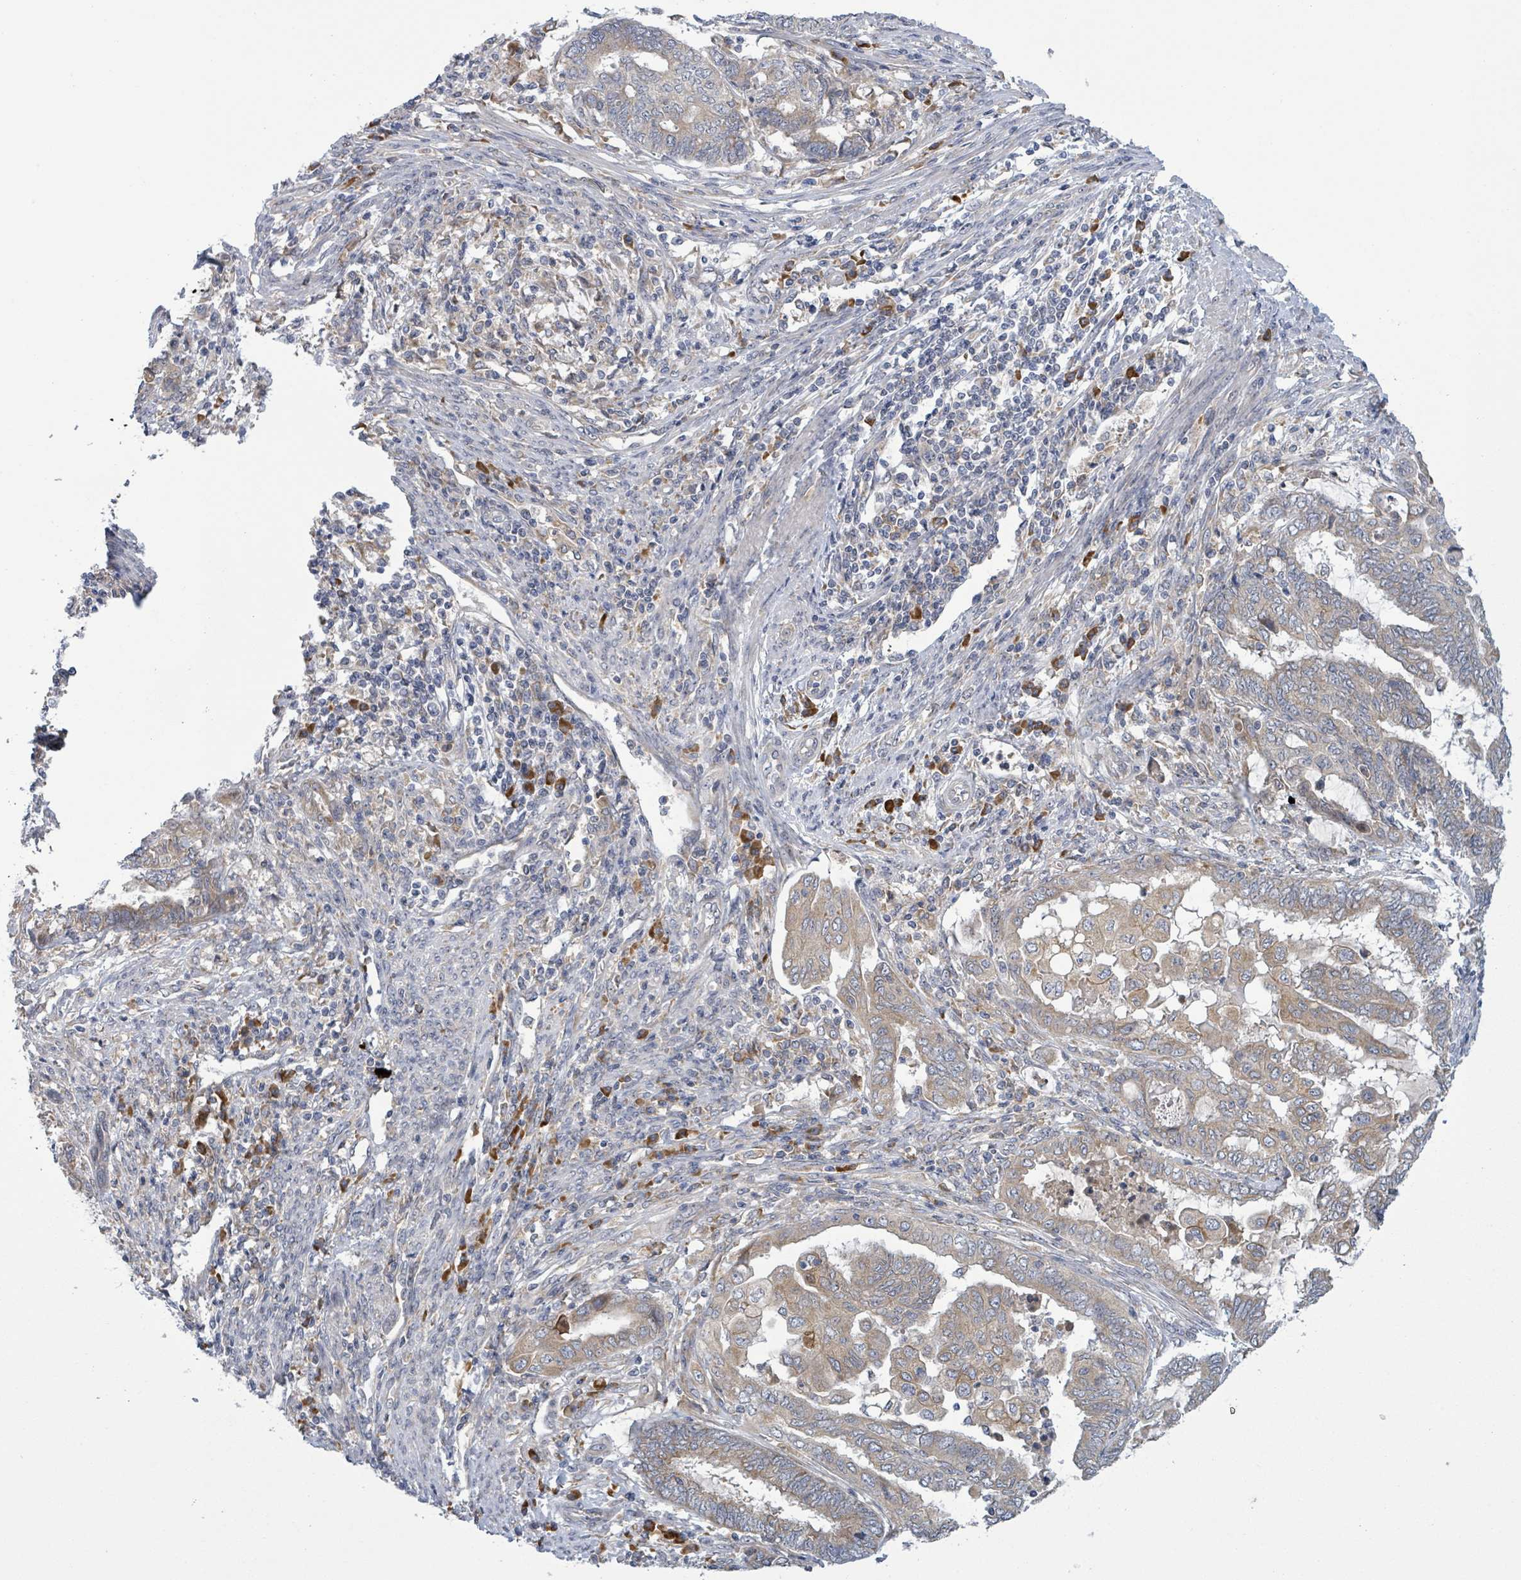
{"staining": {"intensity": "weak", "quantity": ">75%", "location": "cytoplasmic/membranous"}, "tissue": "endometrial cancer", "cell_type": "Tumor cells", "image_type": "cancer", "snomed": [{"axis": "morphology", "description": "Adenocarcinoma, NOS"}, {"axis": "topography", "description": "Uterus"}, {"axis": "topography", "description": "Endometrium"}], "caption": "Human endometrial cancer (adenocarcinoma) stained for a protein (brown) demonstrates weak cytoplasmic/membranous positive positivity in about >75% of tumor cells.", "gene": "ATP13A1", "patient": {"sex": "female", "age": 70}}